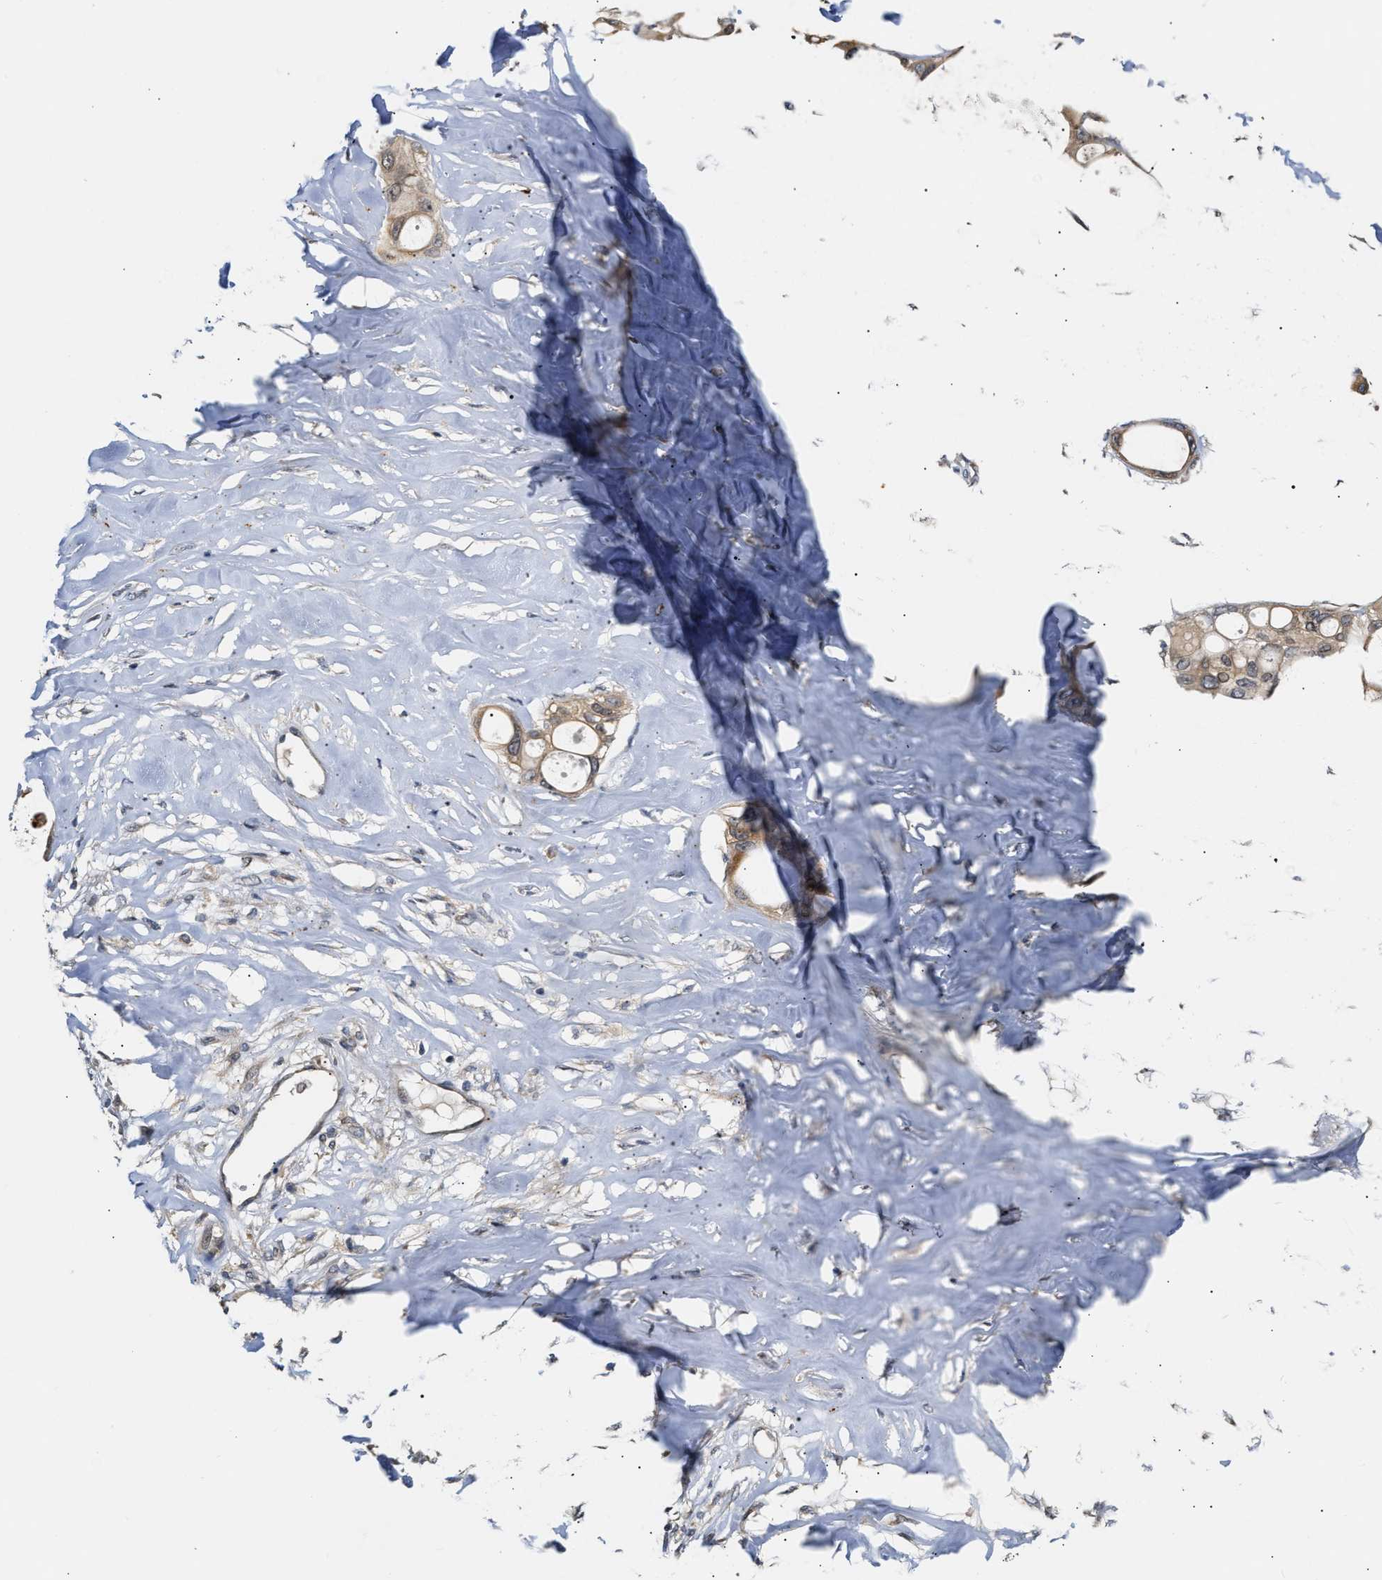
{"staining": {"intensity": "moderate", "quantity": ">75%", "location": "cytoplasmic/membranous"}, "tissue": "liver cancer", "cell_type": "Tumor cells", "image_type": "cancer", "snomed": [{"axis": "morphology", "description": "Cholangiocarcinoma"}, {"axis": "topography", "description": "Liver"}], "caption": "Approximately >75% of tumor cells in human liver cholangiocarcinoma show moderate cytoplasmic/membranous protein staining as visualized by brown immunohistochemical staining.", "gene": "EXTL2", "patient": {"sex": "female", "age": 67}}